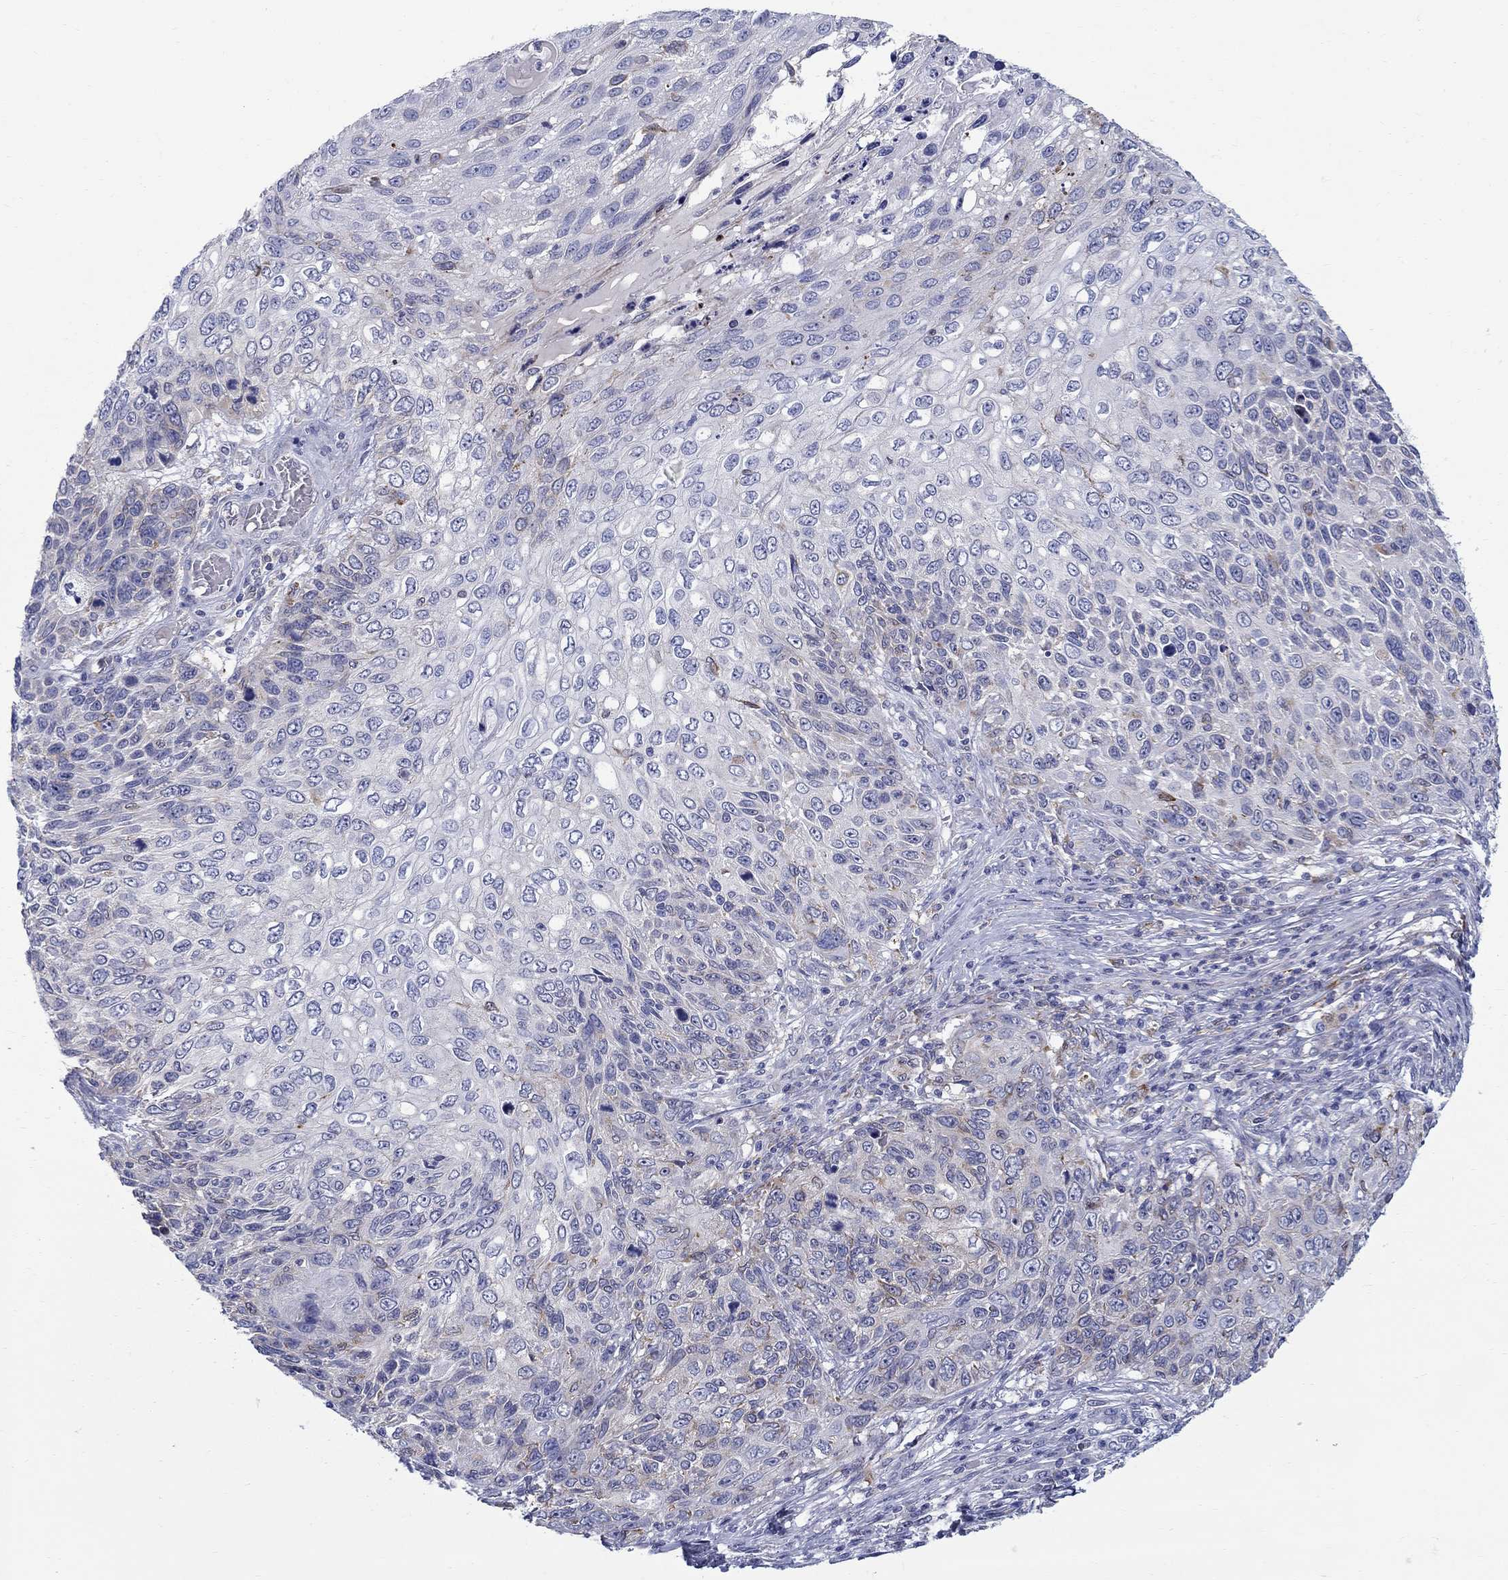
{"staining": {"intensity": "negative", "quantity": "none", "location": "none"}, "tissue": "skin cancer", "cell_type": "Tumor cells", "image_type": "cancer", "snomed": [{"axis": "morphology", "description": "Squamous cell carcinoma, NOS"}, {"axis": "topography", "description": "Skin"}], "caption": "DAB (3,3'-diaminobenzidine) immunohistochemical staining of human skin squamous cell carcinoma exhibits no significant staining in tumor cells.", "gene": "QRFPR", "patient": {"sex": "male", "age": 92}}